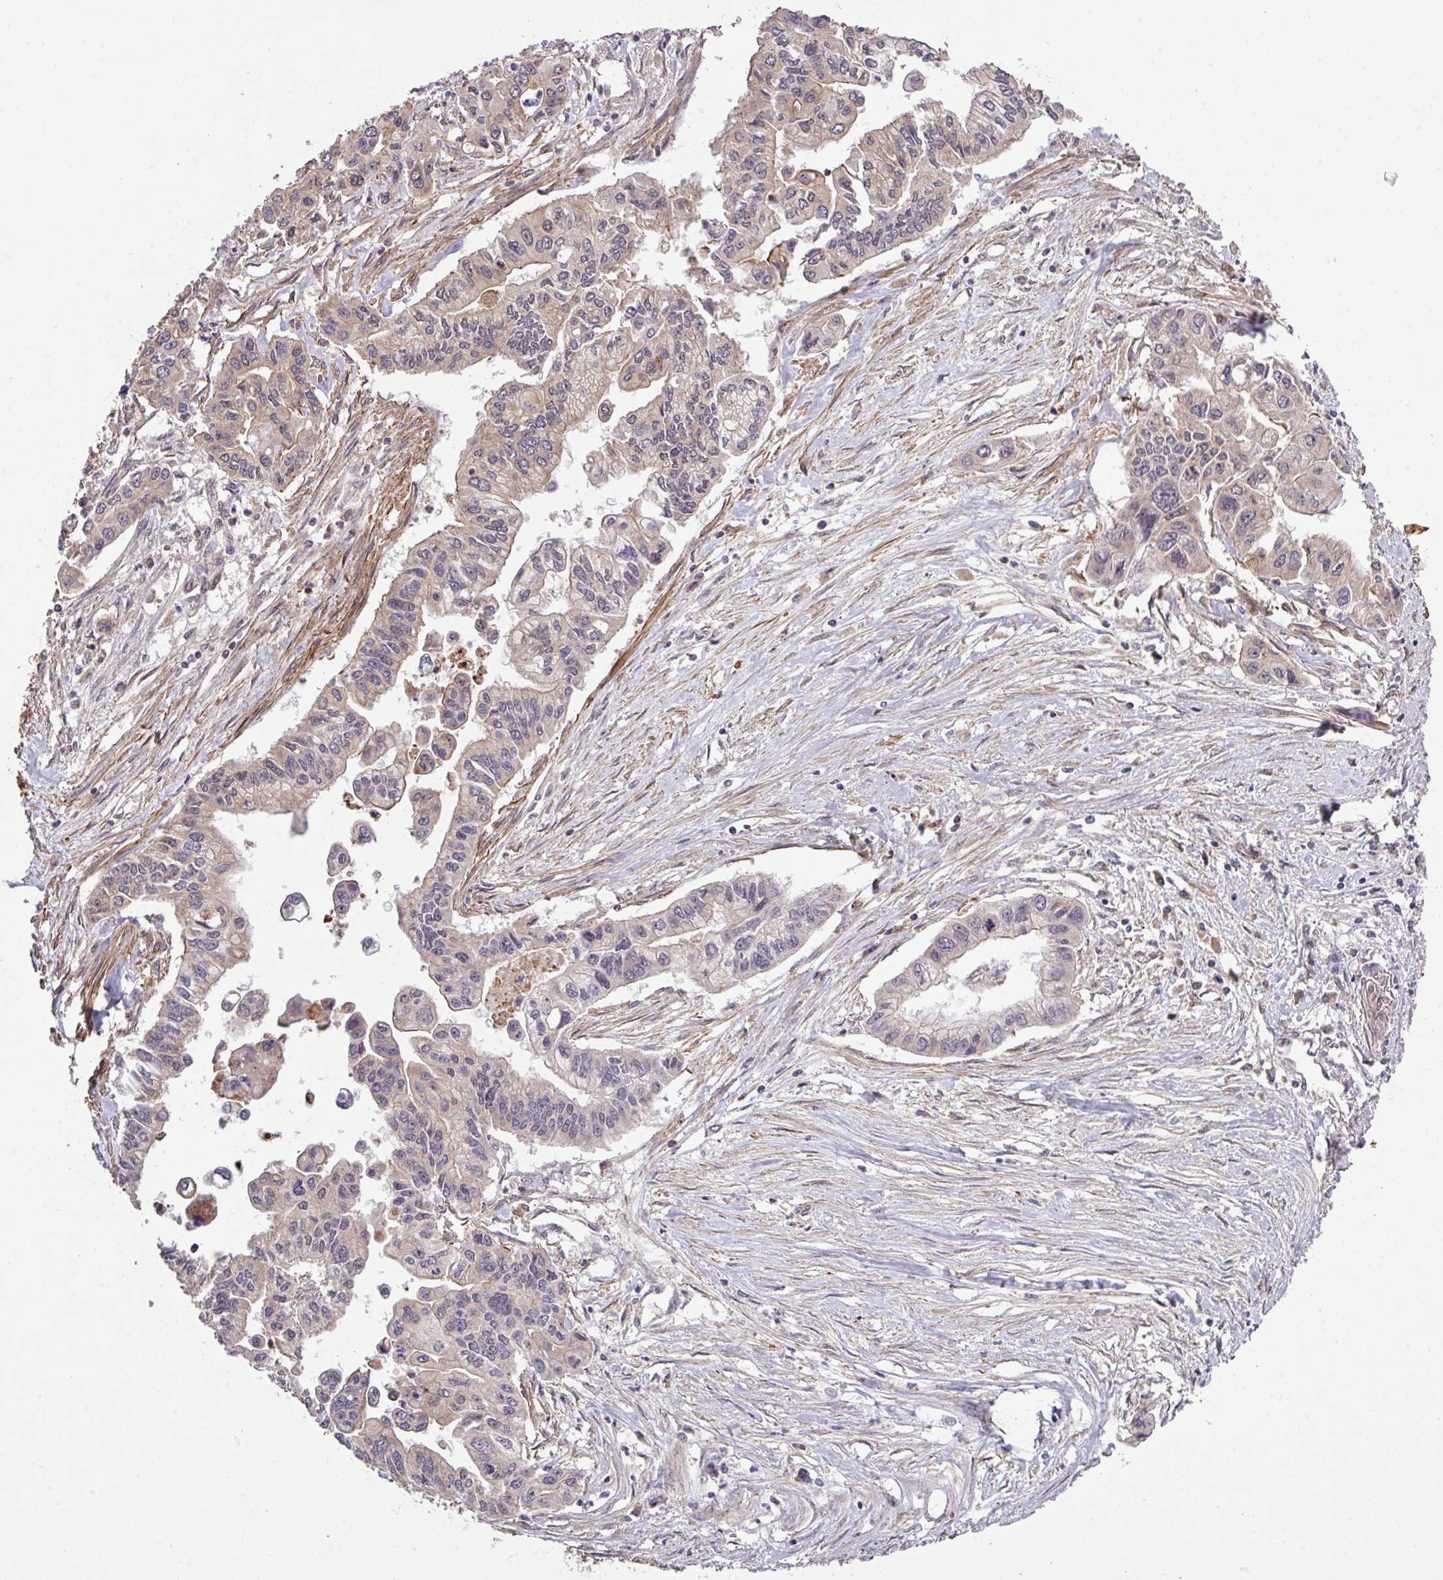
{"staining": {"intensity": "weak", "quantity": "<25%", "location": "cytoplasmic/membranous"}, "tissue": "pancreatic cancer", "cell_type": "Tumor cells", "image_type": "cancer", "snomed": [{"axis": "morphology", "description": "Adenocarcinoma, NOS"}, {"axis": "topography", "description": "Pancreas"}], "caption": "Immunohistochemistry (IHC) image of neoplastic tissue: human pancreatic adenocarcinoma stained with DAB (3,3'-diaminobenzidine) demonstrates no significant protein expression in tumor cells.", "gene": "ARPIN", "patient": {"sex": "male", "age": 62}}